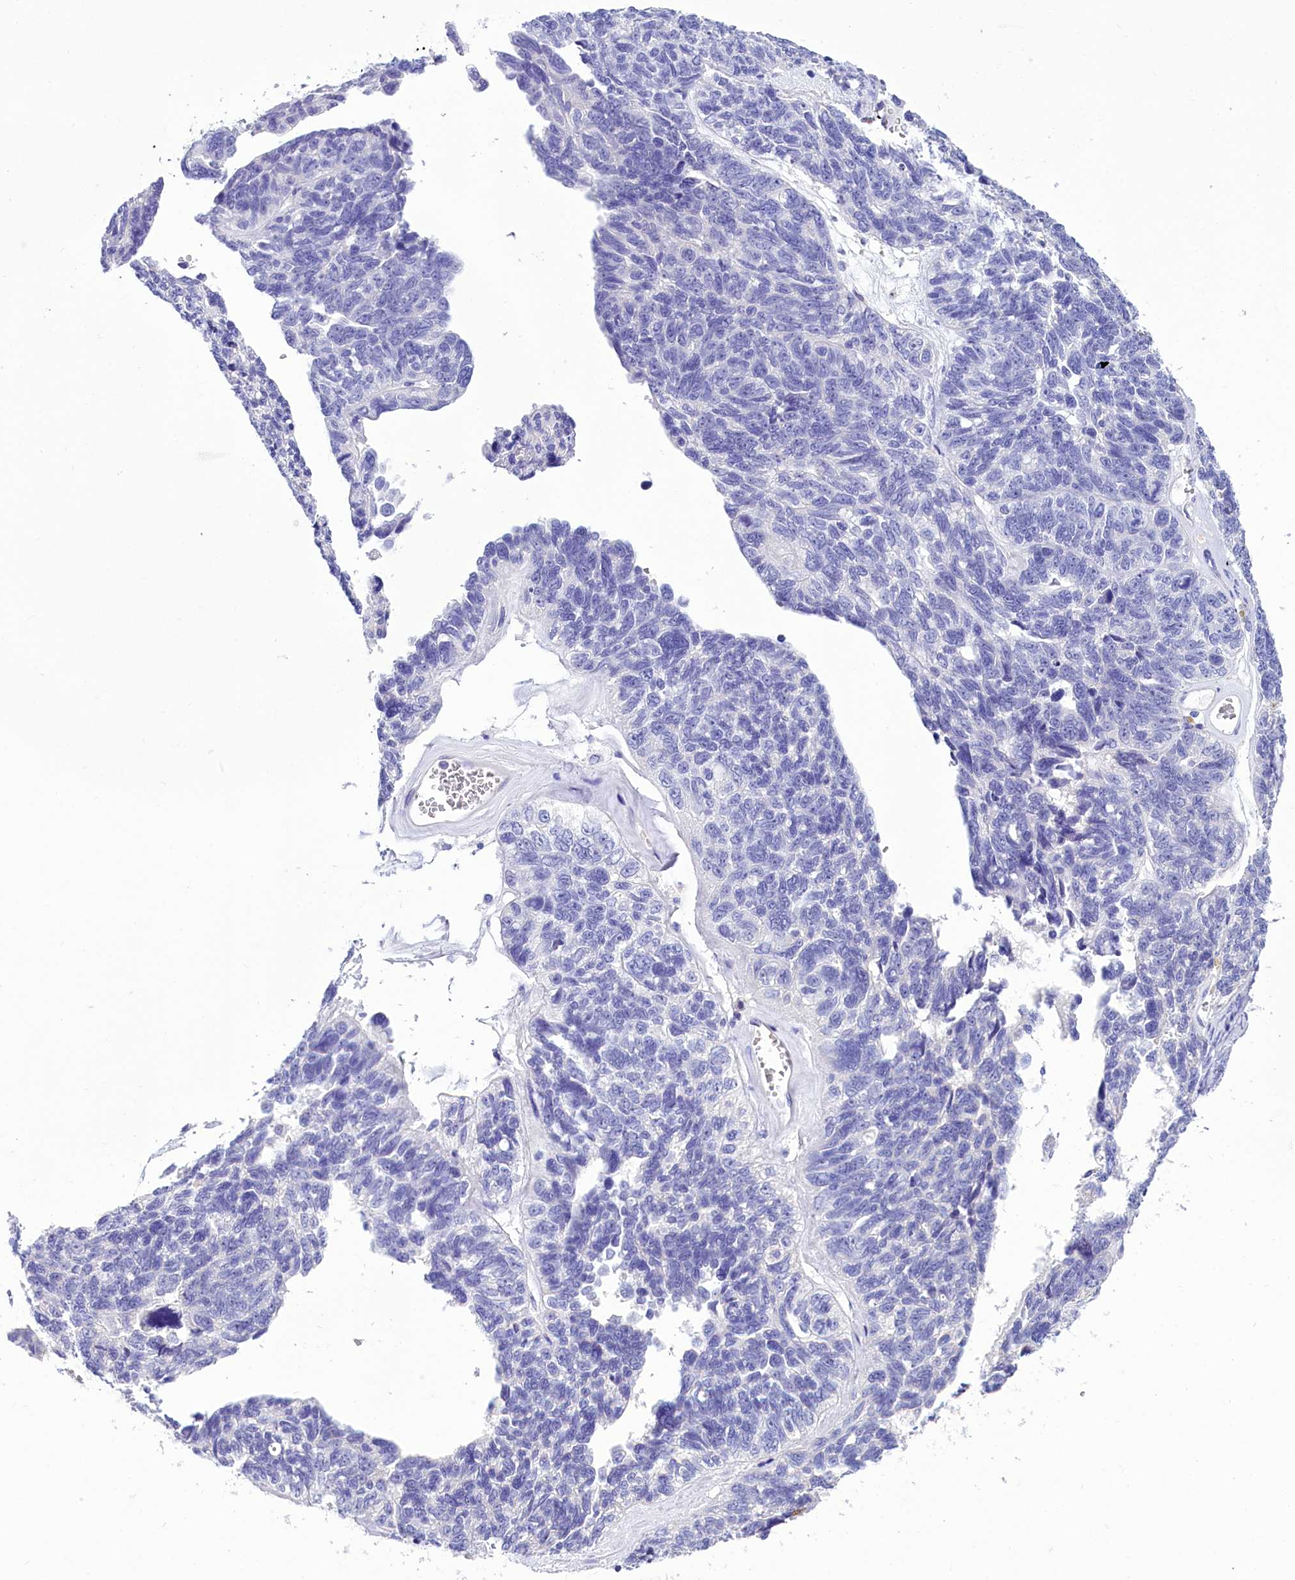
{"staining": {"intensity": "negative", "quantity": "none", "location": "none"}, "tissue": "ovarian cancer", "cell_type": "Tumor cells", "image_type": "cancer", "snomed": [{"axis": "morphology", "description": "Cystadenocarcinoma, serous, NOS"}, {"axis": "topography", "description": "Ovary"}], "caption": "High power microscopy micrograph of an immunohistochemistry histopathology image of ovarian serous cystadenocarcinoma, revealing no significant positivity in tumor cells. (Brightfield microscopy of DAB (3,3'-diaminobenzidine) immunohistochemistry (IHC) at high magnification).", "gene": "TTC36", "patient": {"sex": "female", "age": 79}}